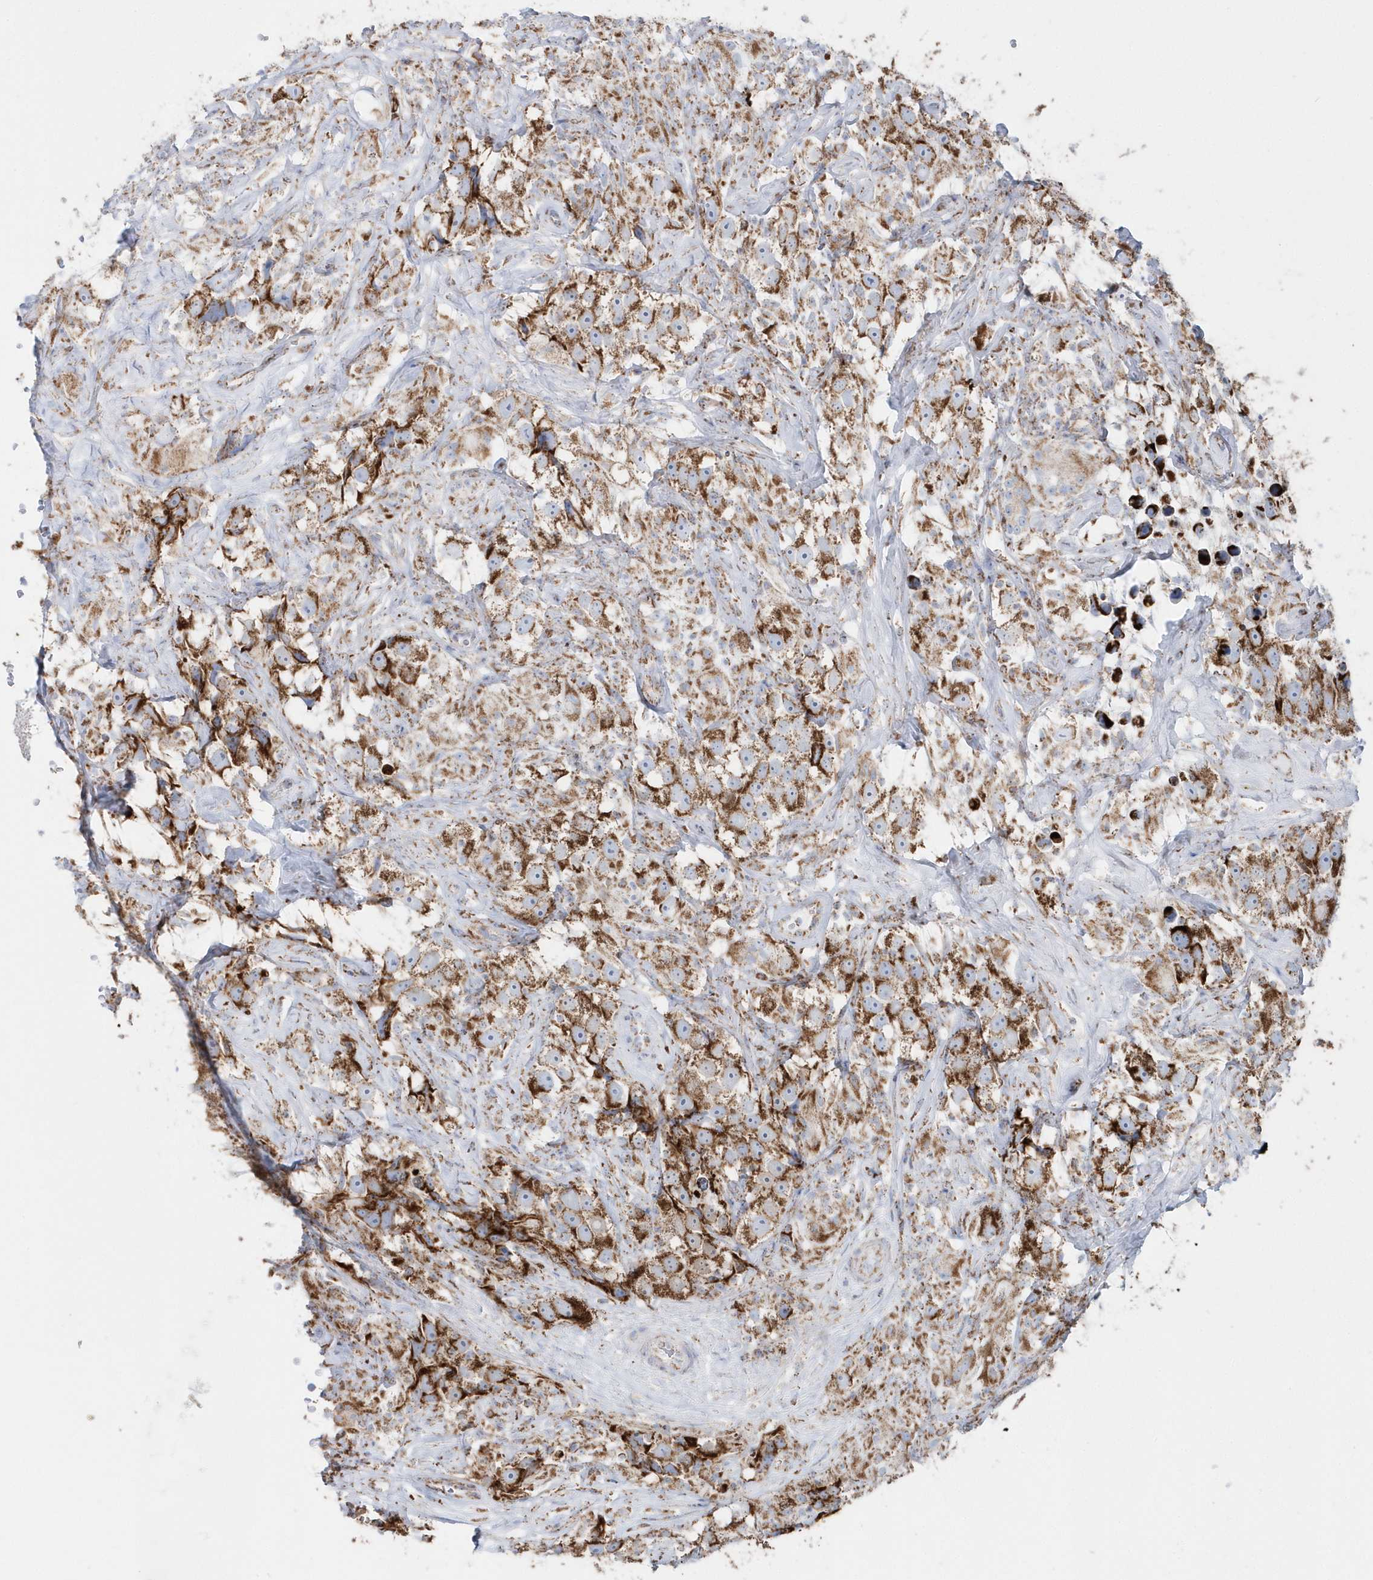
{"staining": {"intensity": "moderate", "quantity": ">75%", "location": "cytoplasmic/membranous"}, "tissue": "testis cancer", "cell_type": "Tumor cells", "image_type": "cancer", "snomed": [{"axis": "morphology", "description": "Seminoma, NOS"}, {"axis": "topography", "description": "Testis"}], "caption": "Protein staining by IHC displays moderate cytoplasmic/membranous expression in about >75% of tumor cells in testis cancer (seminoma).", "gene": "TMCO6", "patient": {"sex": "male", "age": 49}}